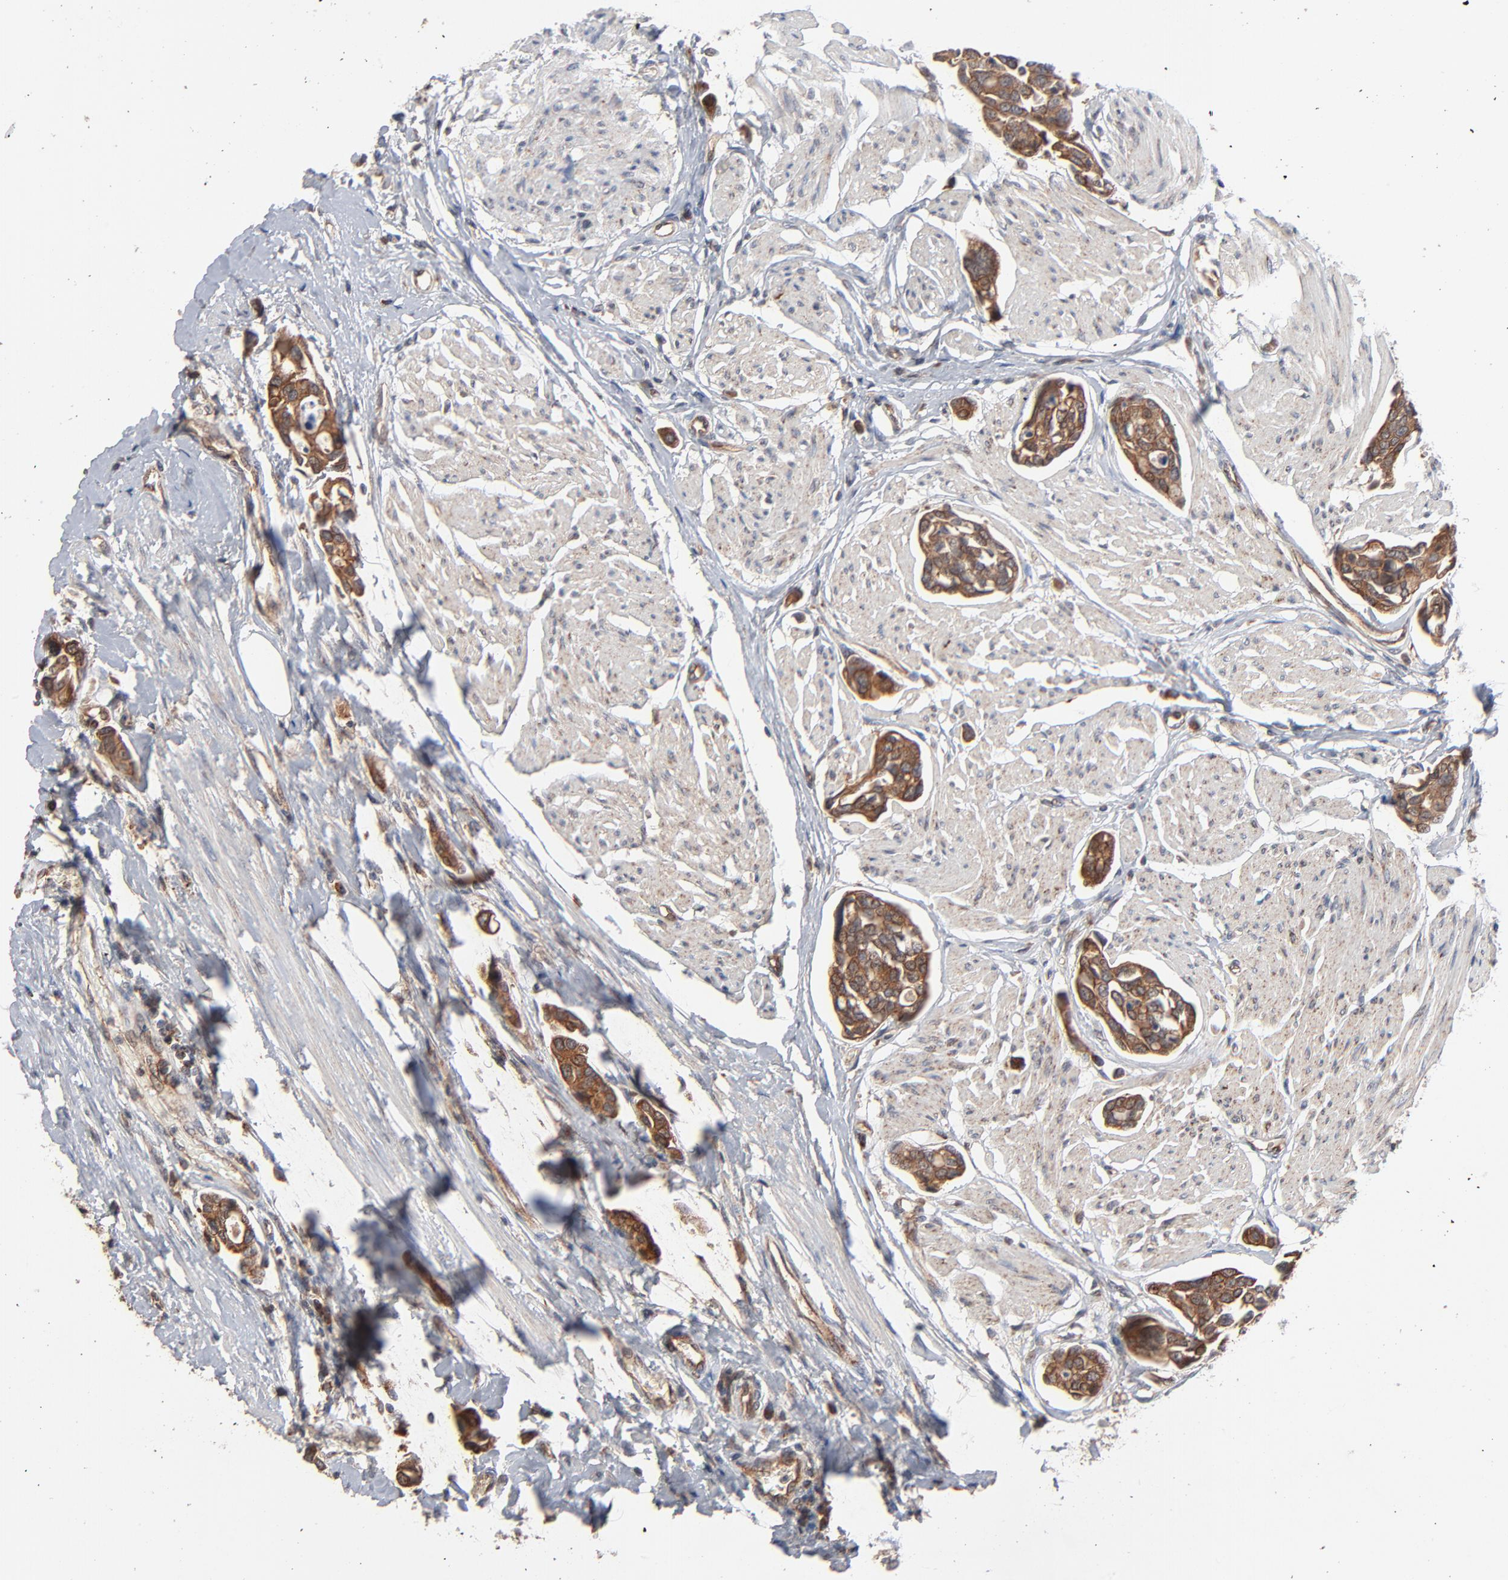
{"staining": {"intensity": "moderate", "quantity": ">75%", "location": "cytoplasmic/membranous"}, "tissue": "urothelial cancer", "cell_type": "Tumor cells", "image_type": "cancer", "snomed": [{"axis": "morphology", "description": "Urothelial carcinoma, High grade"}, {"axis": "topography", "description": "Urinary bladder"}], "caption": "The histopathology image exhibits immunohistochemical staining of high-grade urothelial carcinoma. There is moderate cytoplasmic/membranous positivity is appreciated in about >75% of tumor cells. The staining was performed using DAB to visualize the protein expression in brown, while the nuclei were stained in blue with hematoxylin (Magnification: 20x).", "gene": "ABLIM3", "patient": {"sex": "male", "age": 78}}